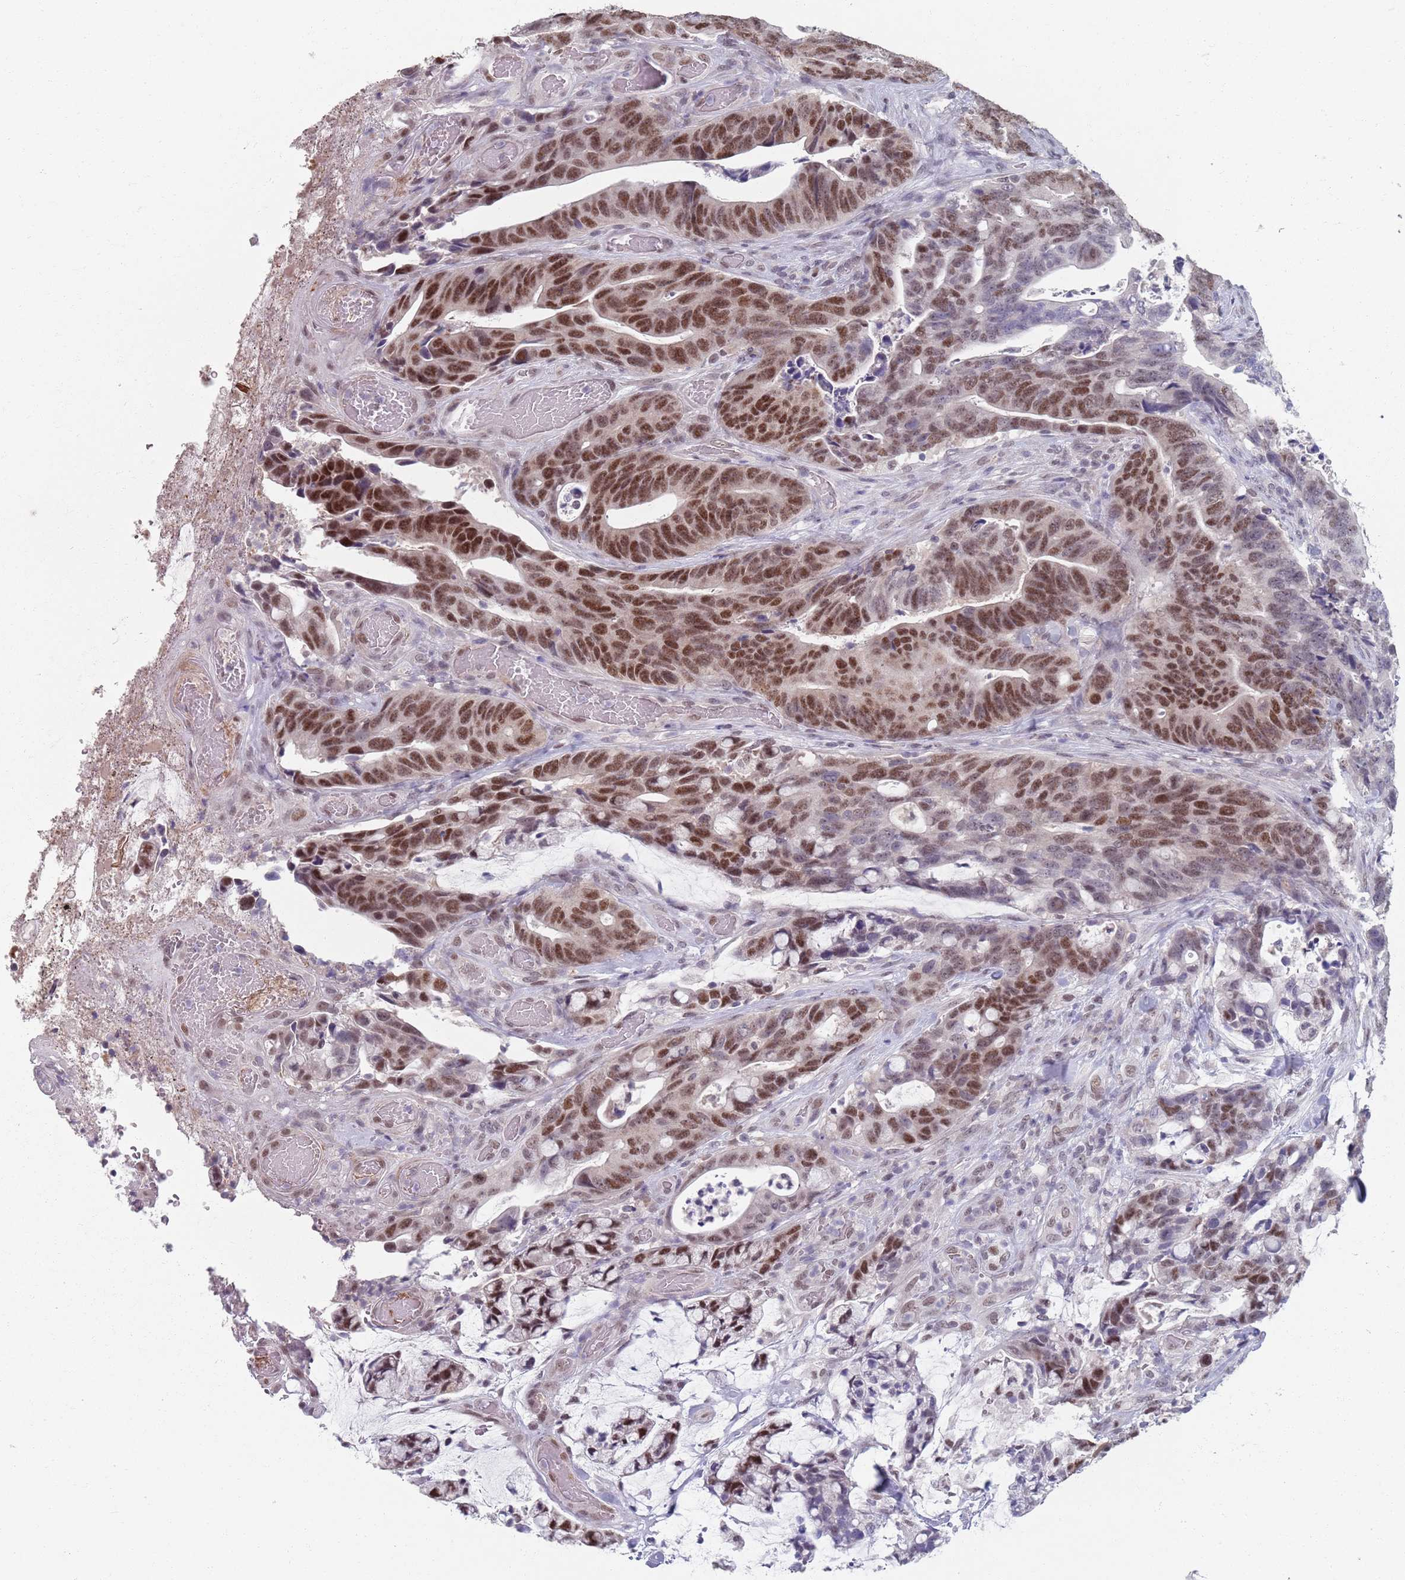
{"staining": {"intensity": "strong", "quantity": ">75%", "location": "nuclear"}, "tissue": "colorectal cancer", "cell_type": "Tumor cells", "image_type": "cancer", "snomed": [{"axis": "morphology", "description": "Adenocarcinoma, NOS"}, {"axis": "topography", "description": "Colon"}], "caption": "The photomicrograph exhibits staining of colorectal cancer, revealing strong nuclear protein positivity (brown color) within tumor cells.", "gene": "SAMD1", "patient": {"sex": "female", "age": 82}}